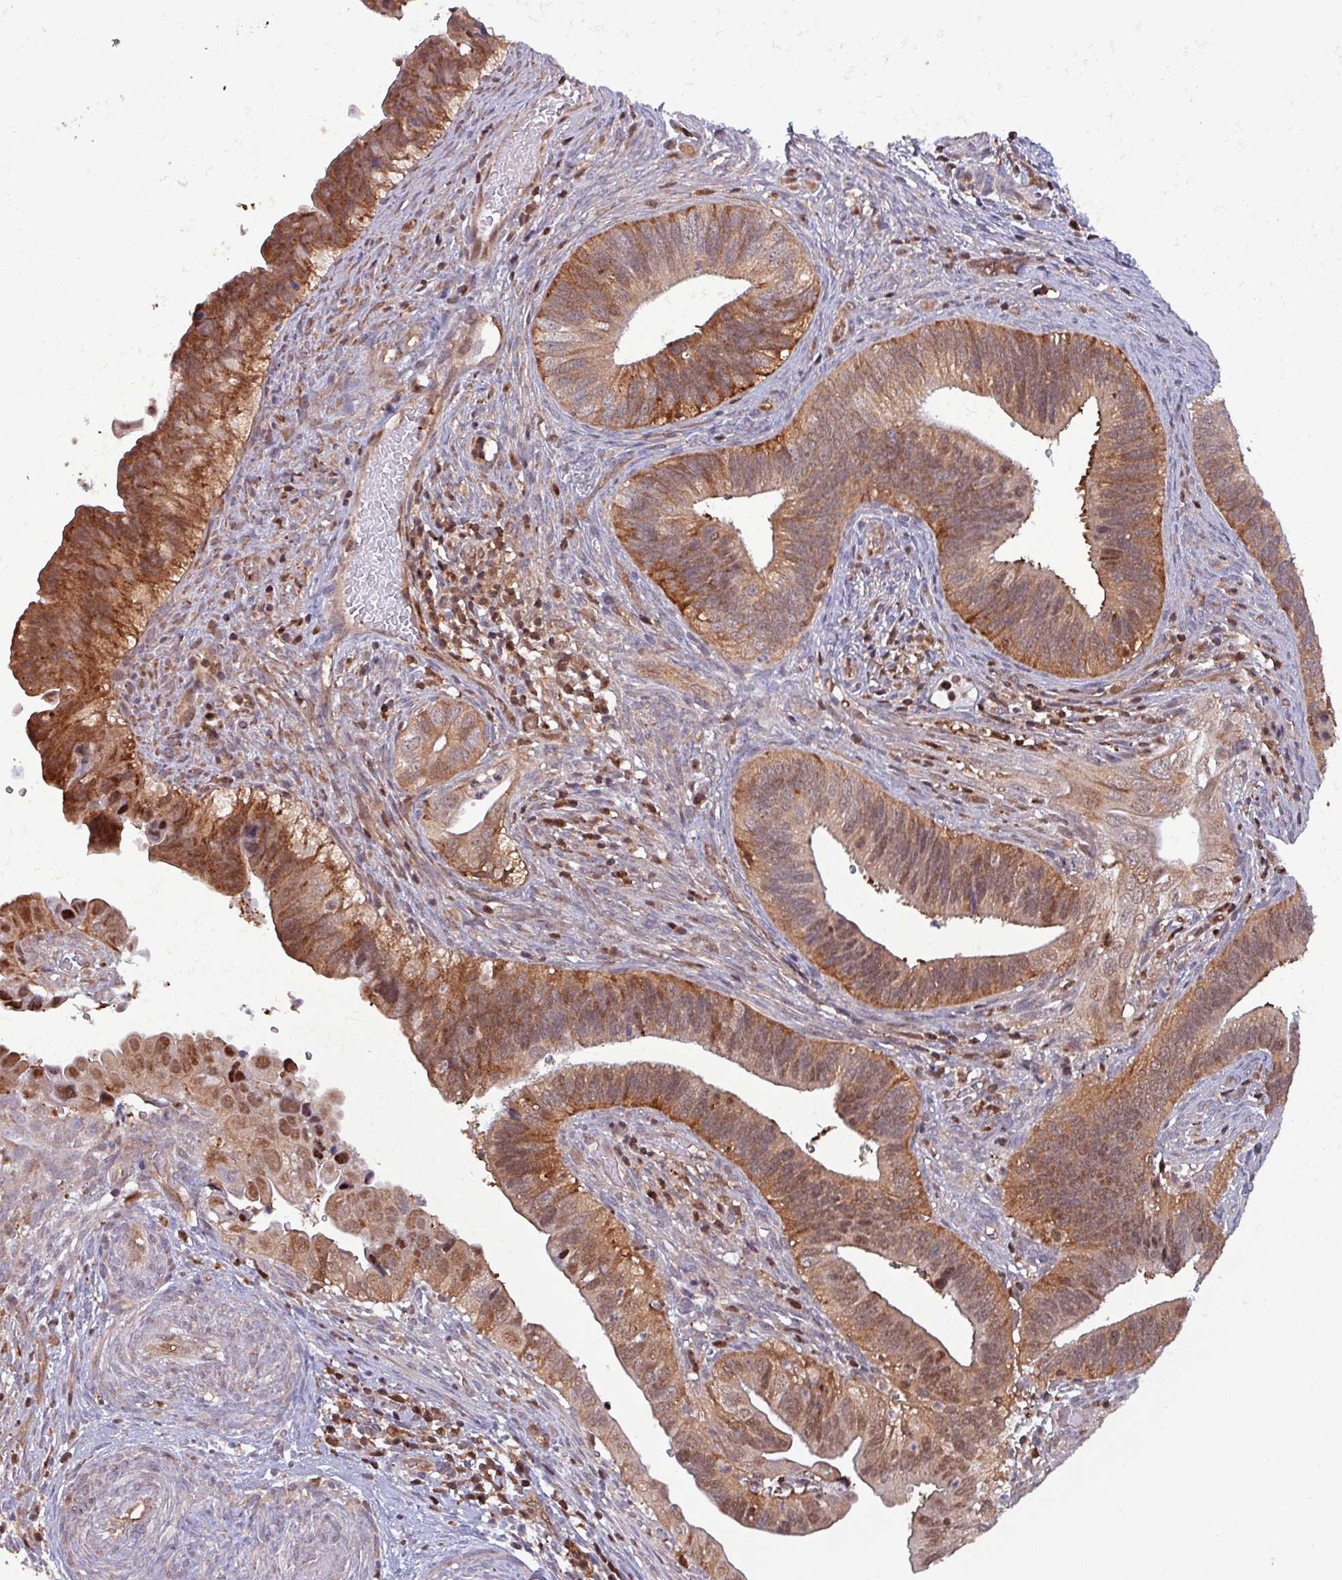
{"staining": {"intensity": "moderate", "quantity": ">75%", "location": "cytoplasmic/membranous,nuclear"}, "tissue": "cervical cancer", "cell_type": "Tumor cells", "image_type": "cancer", "snomed": [{"axis": "morphology", "description": "Adenocarcinoma, NOS"}, {"axis": "topography", "description": "Cervix"}], "caption": "Cervical cancer tissue shows moderate cytoplasmic/membranous and nuclear staining in about >75% of tumor cells, visualized by immunohistochemistry.", "gene": "PSMB8", "patient": {"sex": "female", "age": 42}}